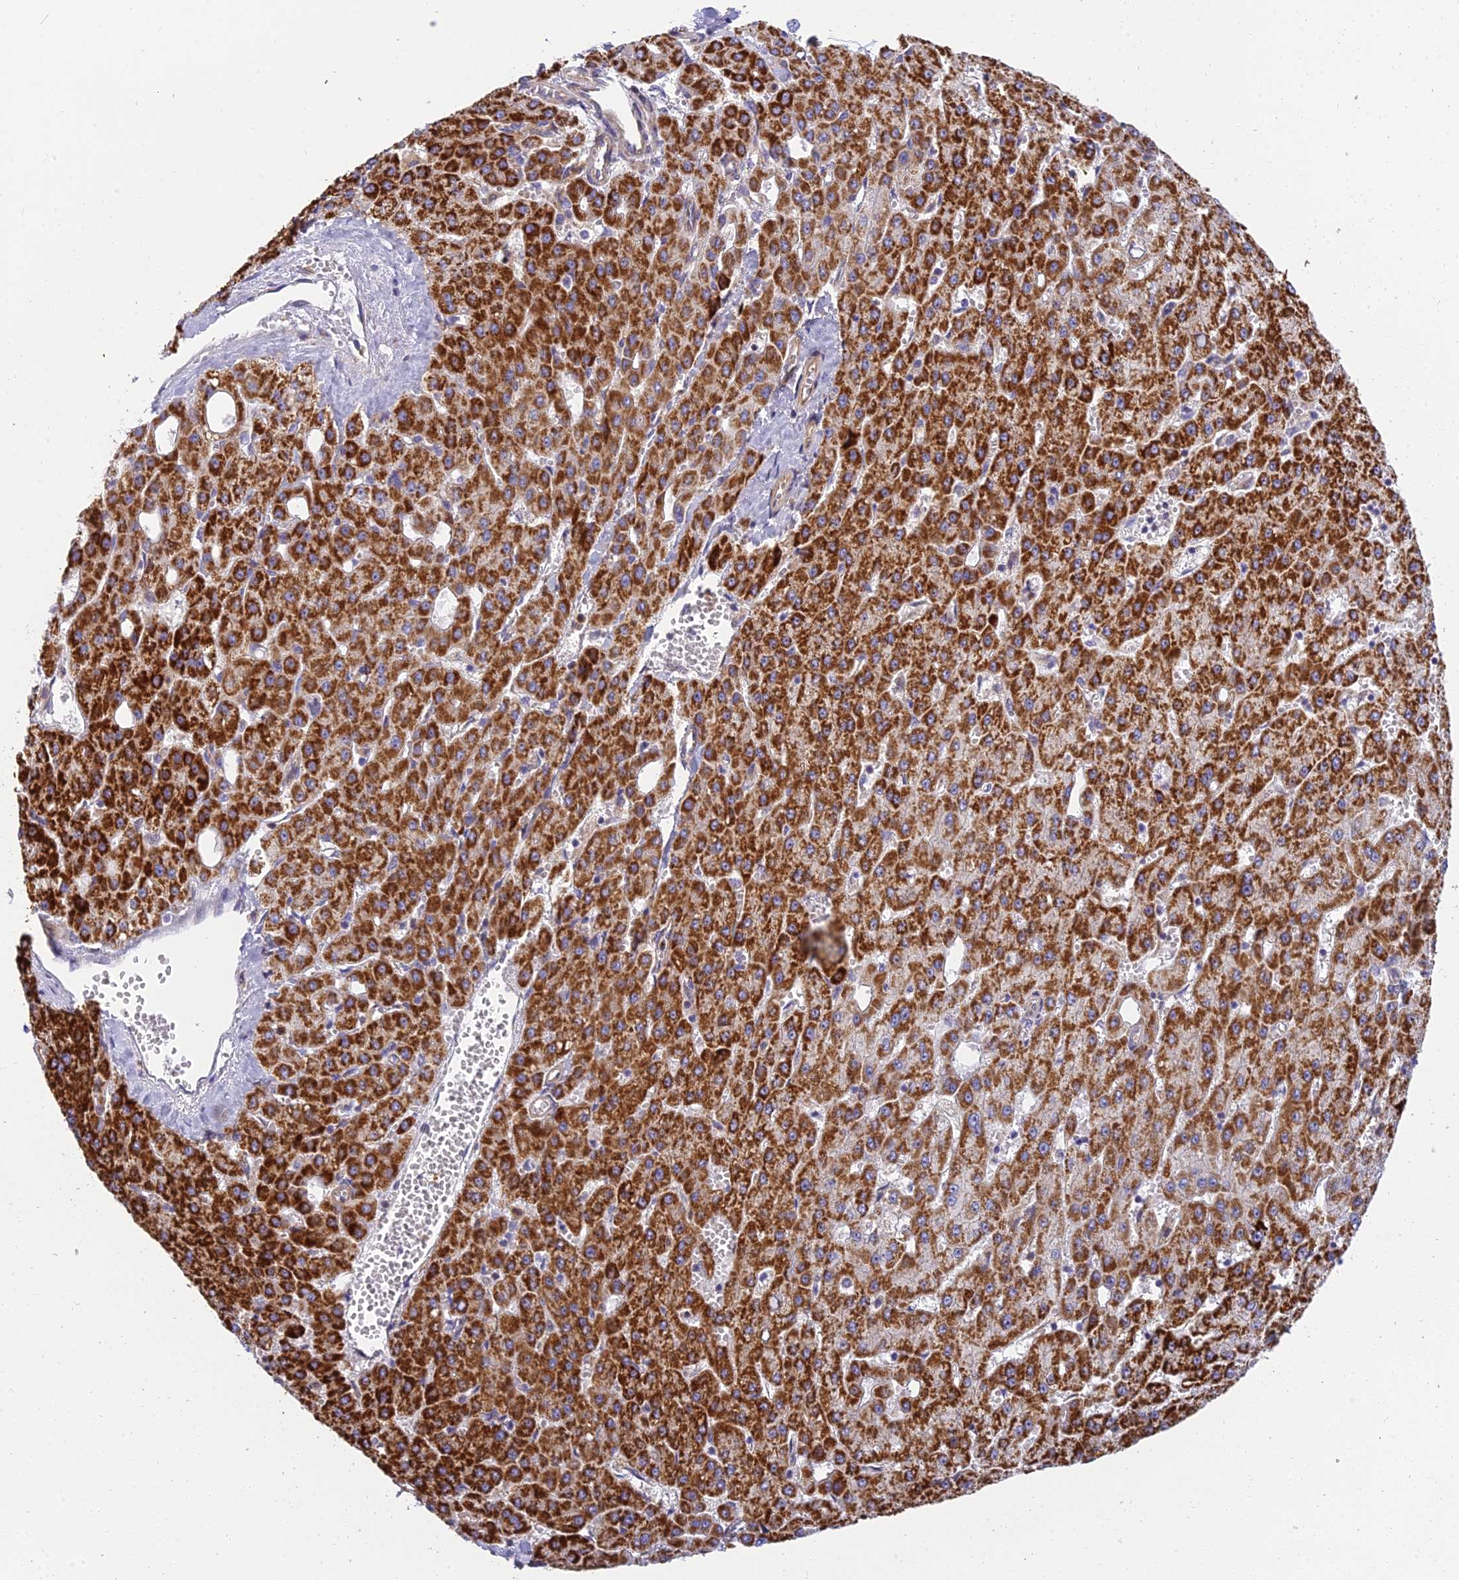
{"staining": {"intensity": "strong", "quantity": ">75%", "location": "cytoplasmic/membranous"}, "tissue": "liver cancer", "cell_type": "Tumor cells", "image_type": "cancer", "snomed": [{"axis": "morphology", "description": "Carcinoma, Hepatocellular, NOS"}, {"axis": "topography", "description": "Liver"}], "caption": "Hepatocellular carcinoma (liver) stained for a protein (brown) reveals strong cytoplasmic/membranous positive staining in about >75% of tumor cells.", "gene": "CLCN7", "patient": {"sex": "male", "age": 47}}